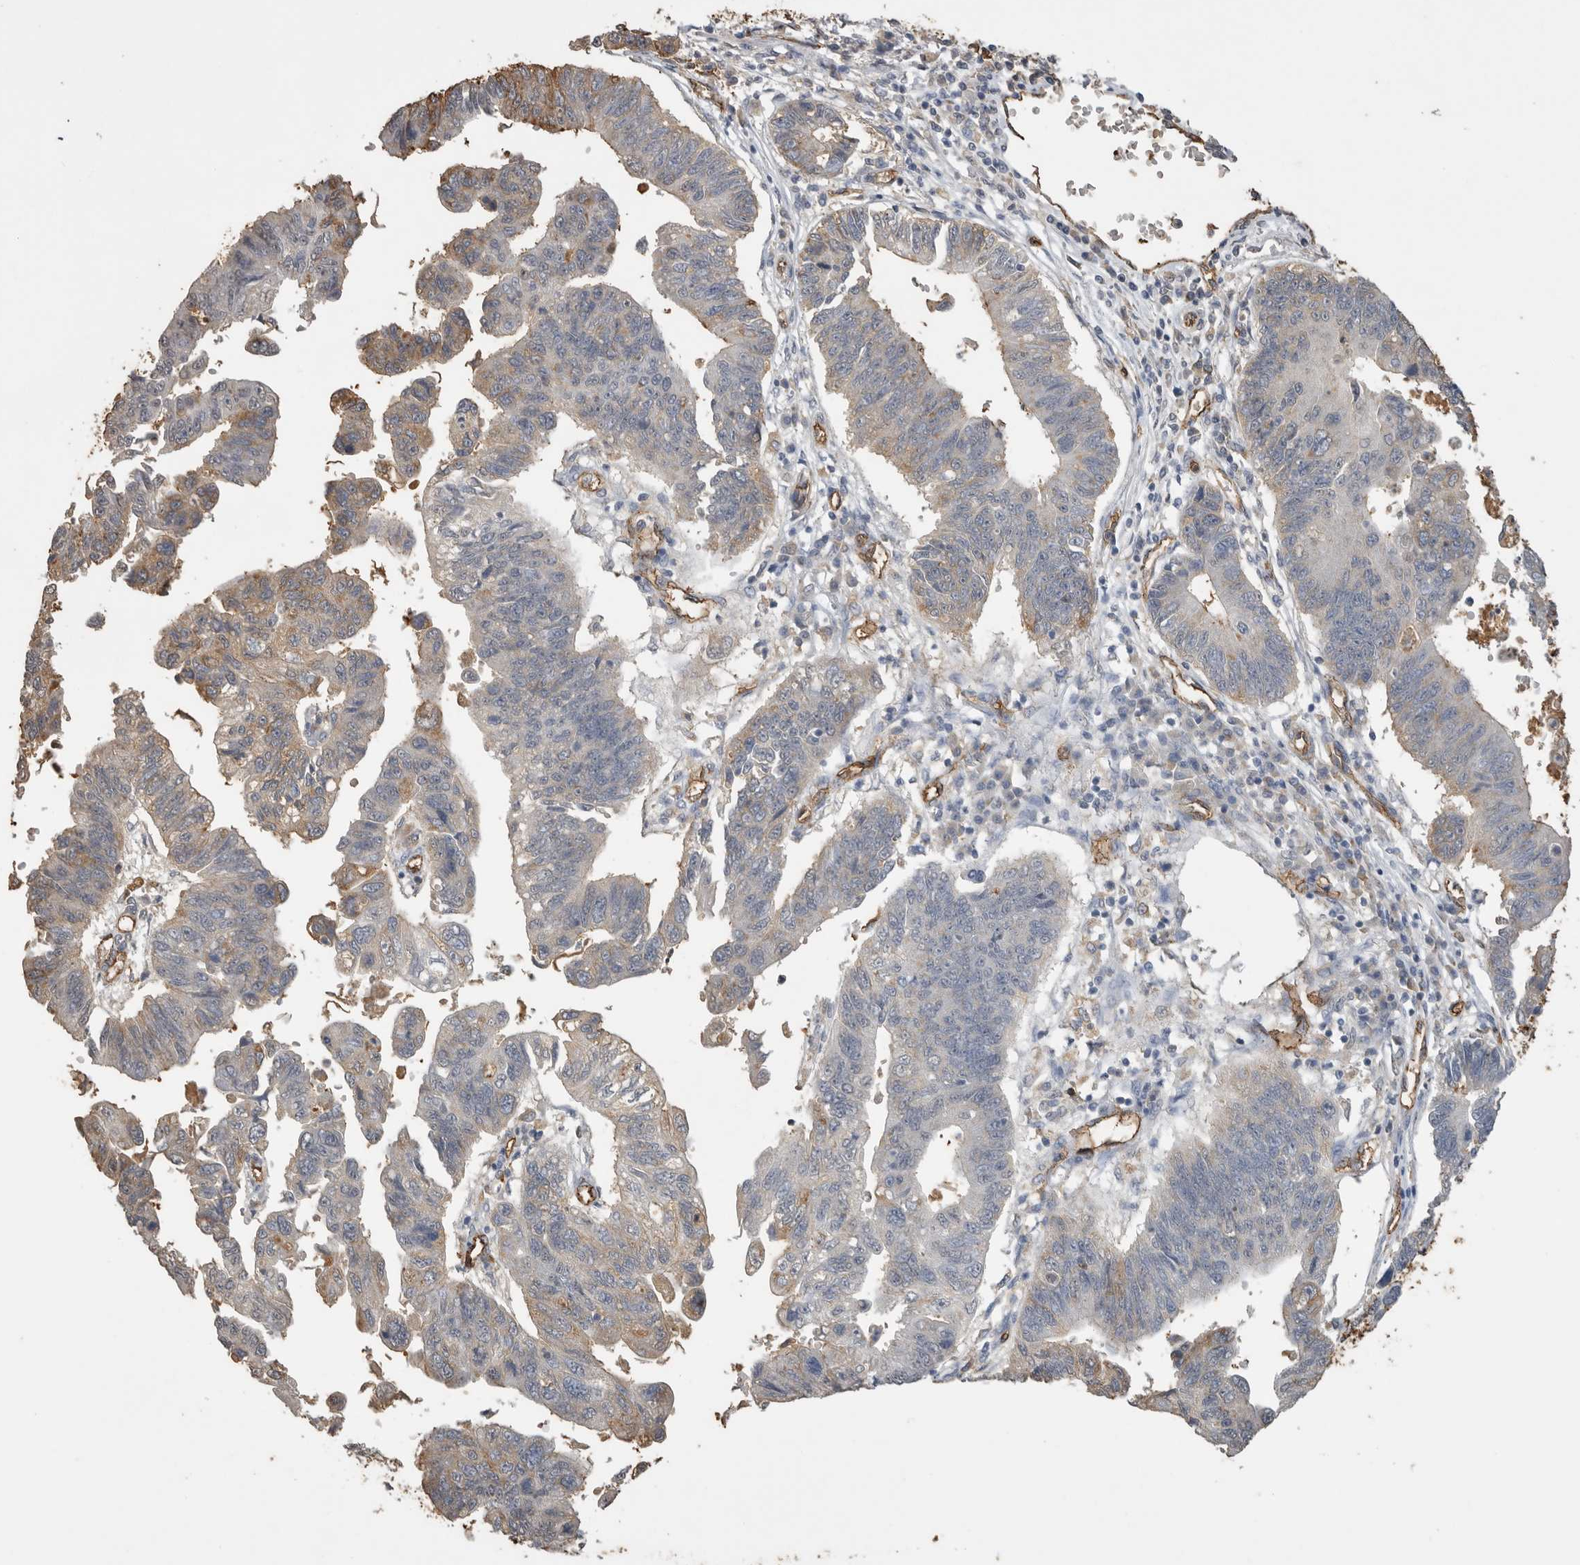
{"staining": {"intensity": "weak", "quantity": "<25%", "location": "cytoplasmic/membranous"}, "tissue": "stomach cancer", "cell_type": "Tumor cells", "image_type": "cancer", "snomed": [{"axis": "morphology", "description": "Adenocarcinoma, NOS"}, {"axis": "topography", "description": "Stomach"}], "caption": "IHC of human stomach cancer (adenocarcinoma) exhibits no expression in tumor cells. (Stains: DAB IHC with hematoxylin counter stain, Microscopy: brightfield microscopy at high magnification).", "gene": "IL27", "patient": {"sex": "male", "age": 59}}